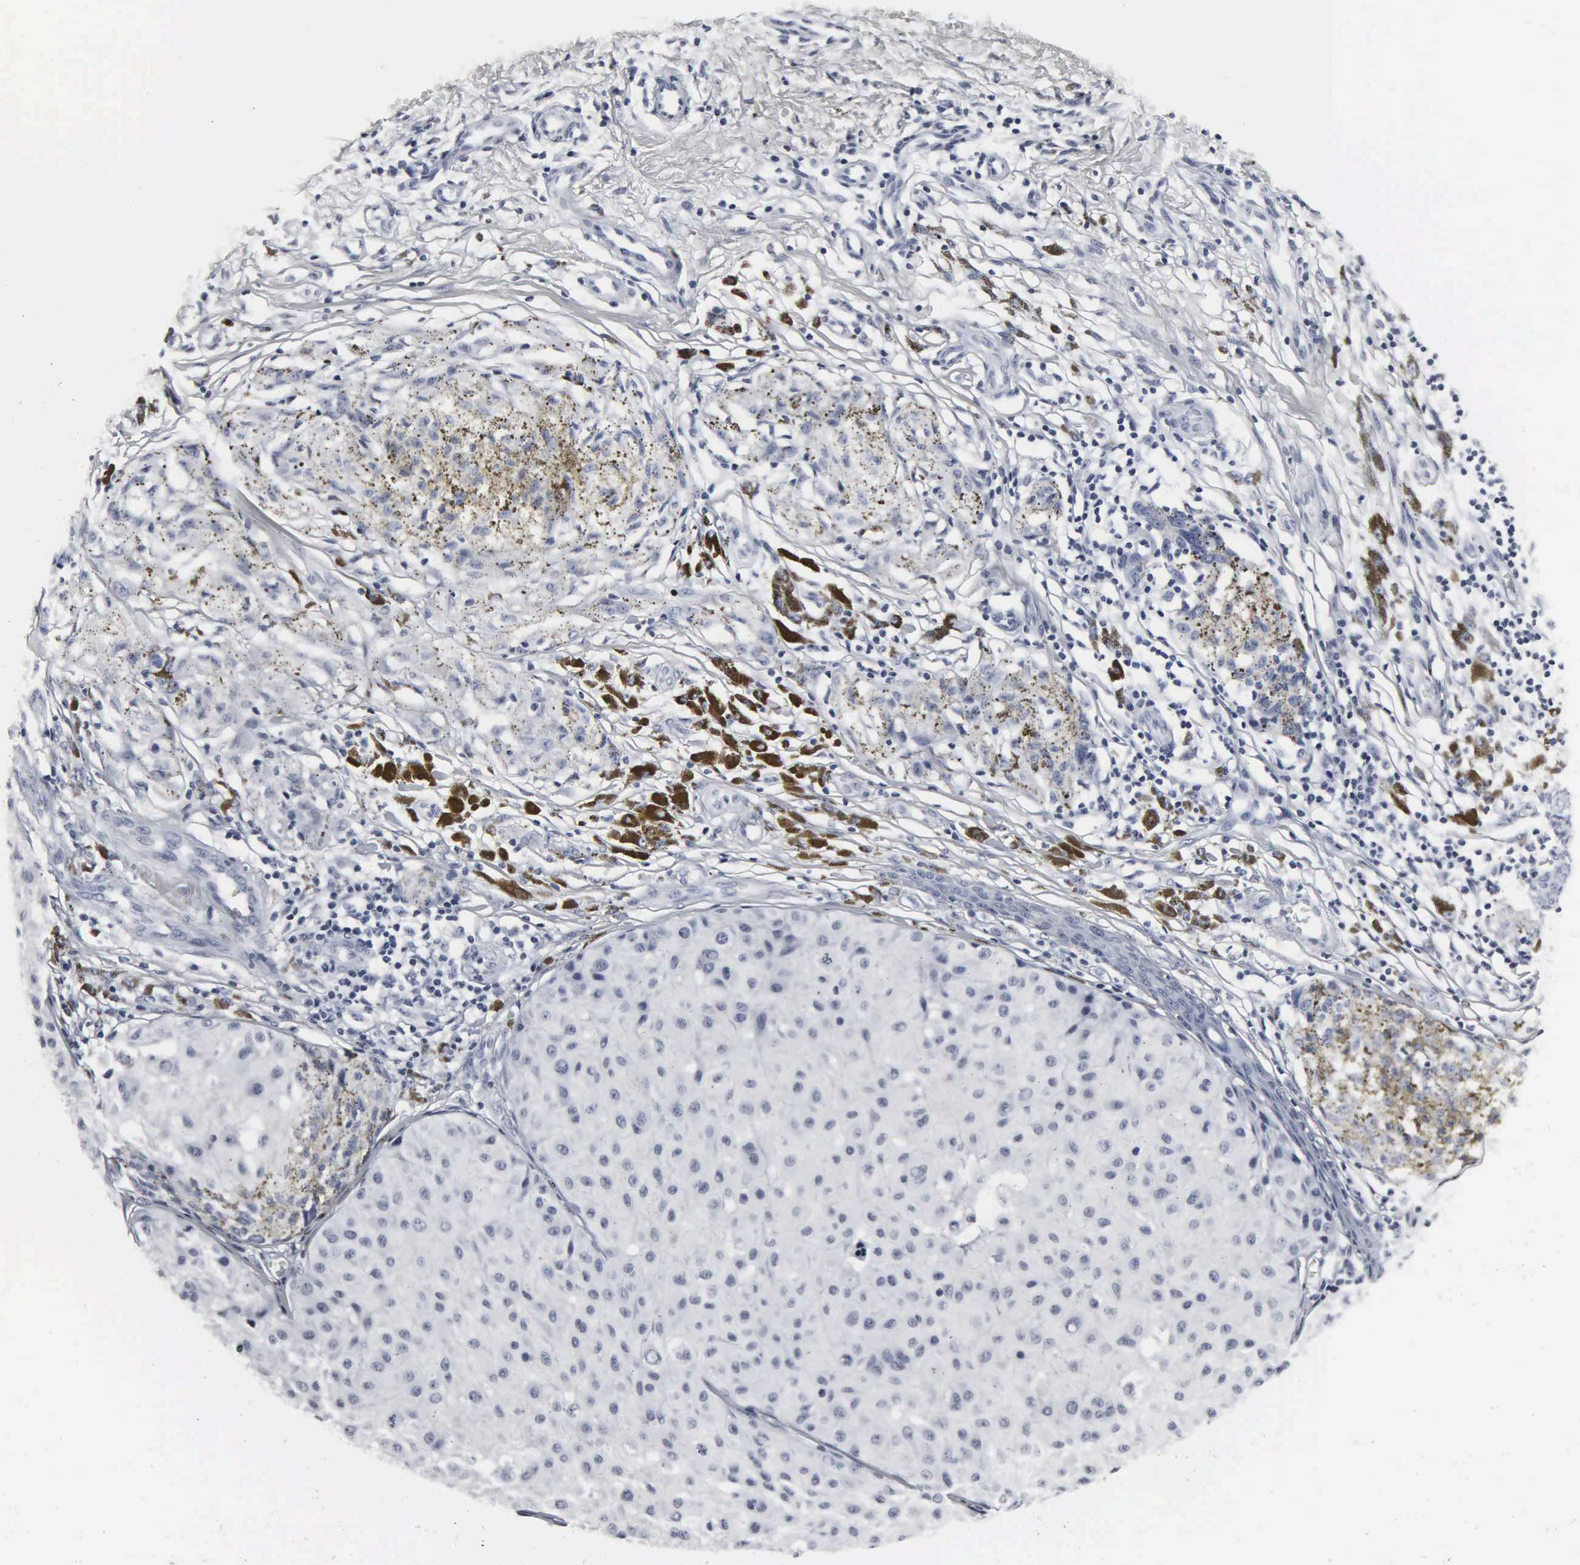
{"staining": {"intensity": "negative", "quantity": "none", "location": "none"}, "tissue": "melanoma", "cell_type": "Tumor cells", "image_type": "cancer", "snomed": [{"axis": "morphology", "description": "Malignant melanoma, NOS"}, {"axis": "topography", "description": "Skin"}], "caption": "Histopathology image shows no protein positivity in tumor cells of malignant melanoma tissue.", "gene": "DGCR2", "patient": {"sex": "male", "age": 36}}